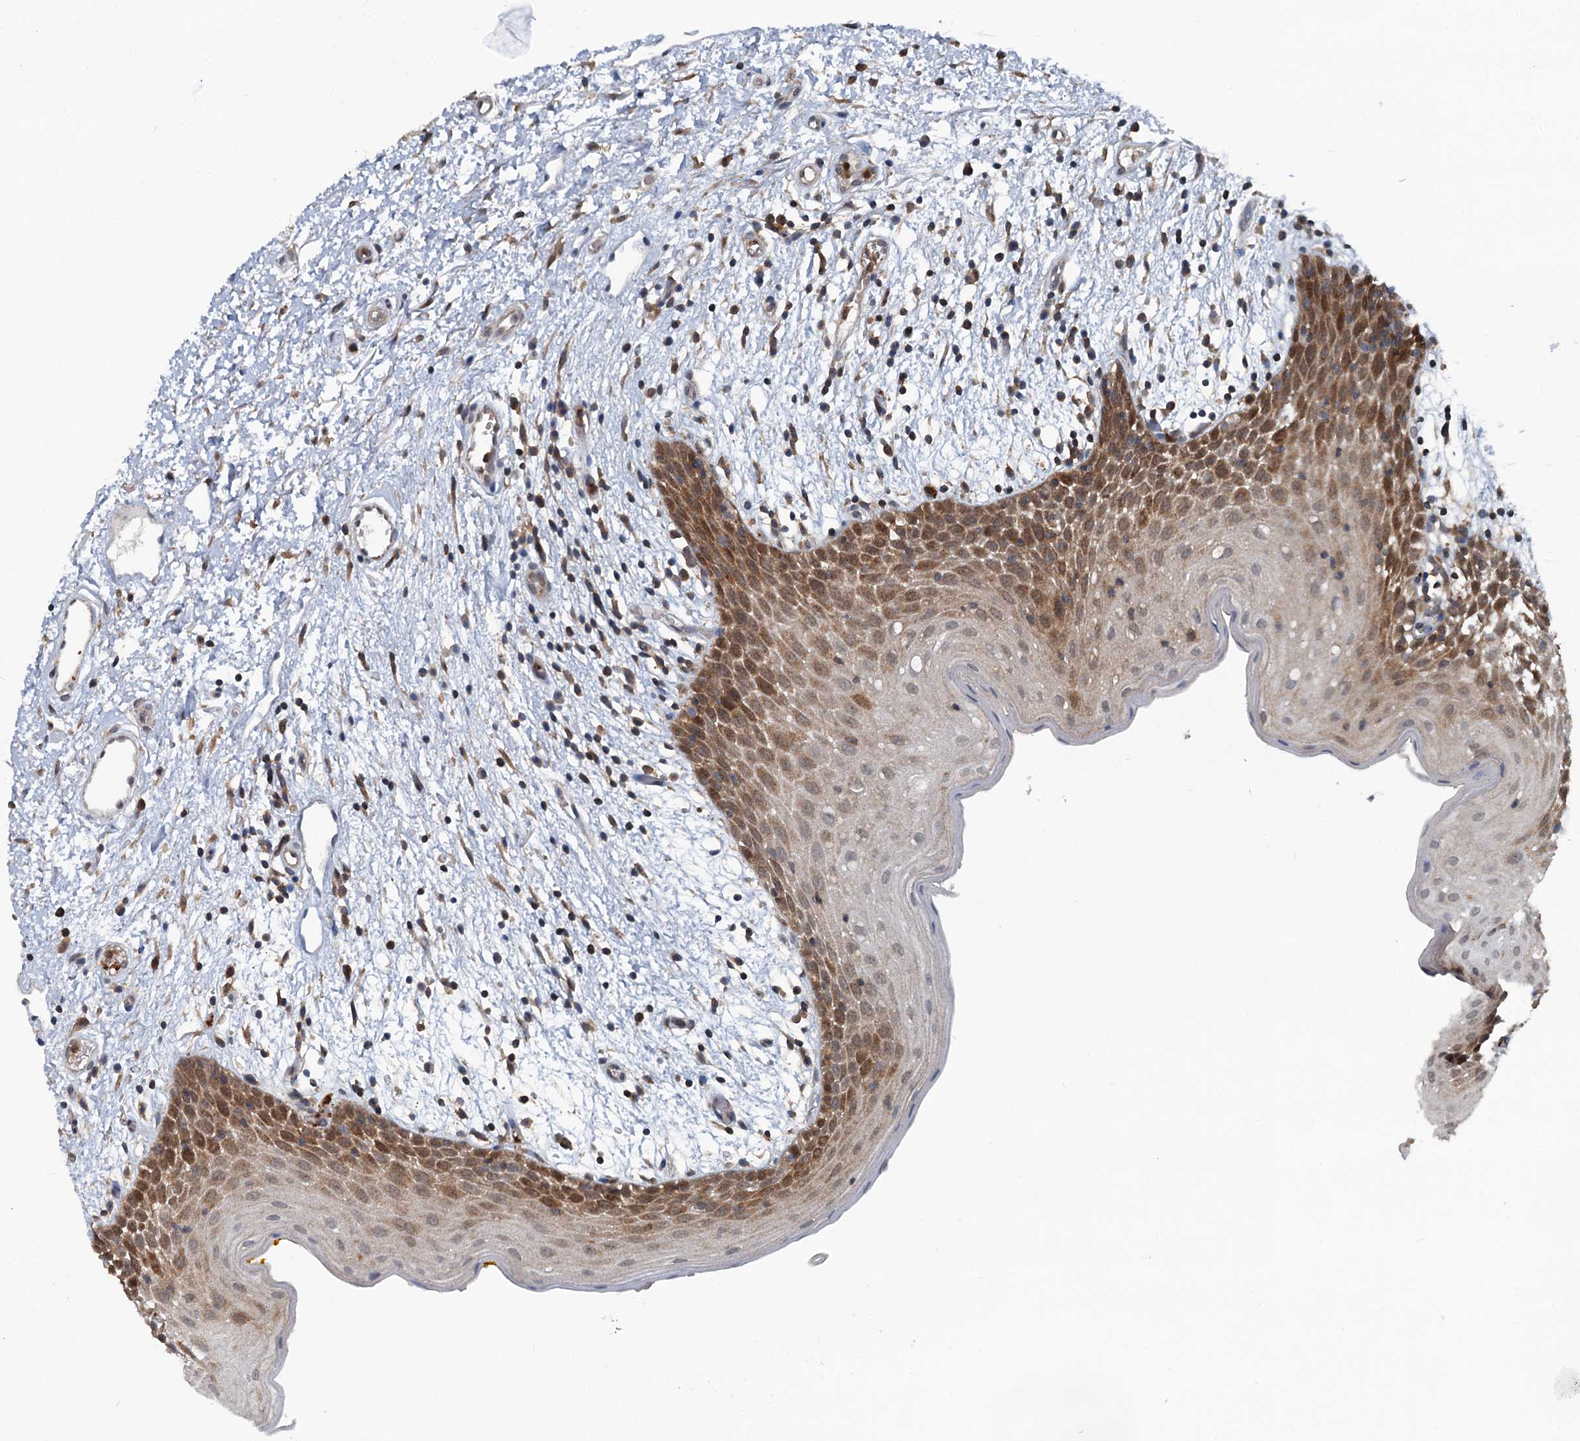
{"staining": {"intensity": "strong", "quantity": ">75%", "location": "cytoplasmic/membranous,nuclear"}, "tissue": "oral mucosa", "cell_type": "Squamous epithelial cells", "image_type": "normal", "snomed": [{"axis": "morphology", "description": "Normal tissue, NOS"}, {"axis": "topography", "description": "Skeletal muscle"}, {"axis": "topography", "description": "Oral tissue"}, {"axis": "topography", "description": "Salivary gland"}, {"axis": "topography", "description": "Peripheral nerve tissue"}], "caption": "High-magnification brightfield microscopy of unremarkable oral mucosa stained with DAB (brown) and counterstained with hematoxylin (blue). squamous epithelial cells exhibit strong cytoplasmic/membranous,nuclear staining is seen in about>75% of cells. (Stains: DAB (3,3'-diaminobenzidine) in brown, nuclei in blue, Microscopy: brightfield microscopy at high magnification).", "gene": "GCLM", "patient": {"sex": "male", "age": 54}}